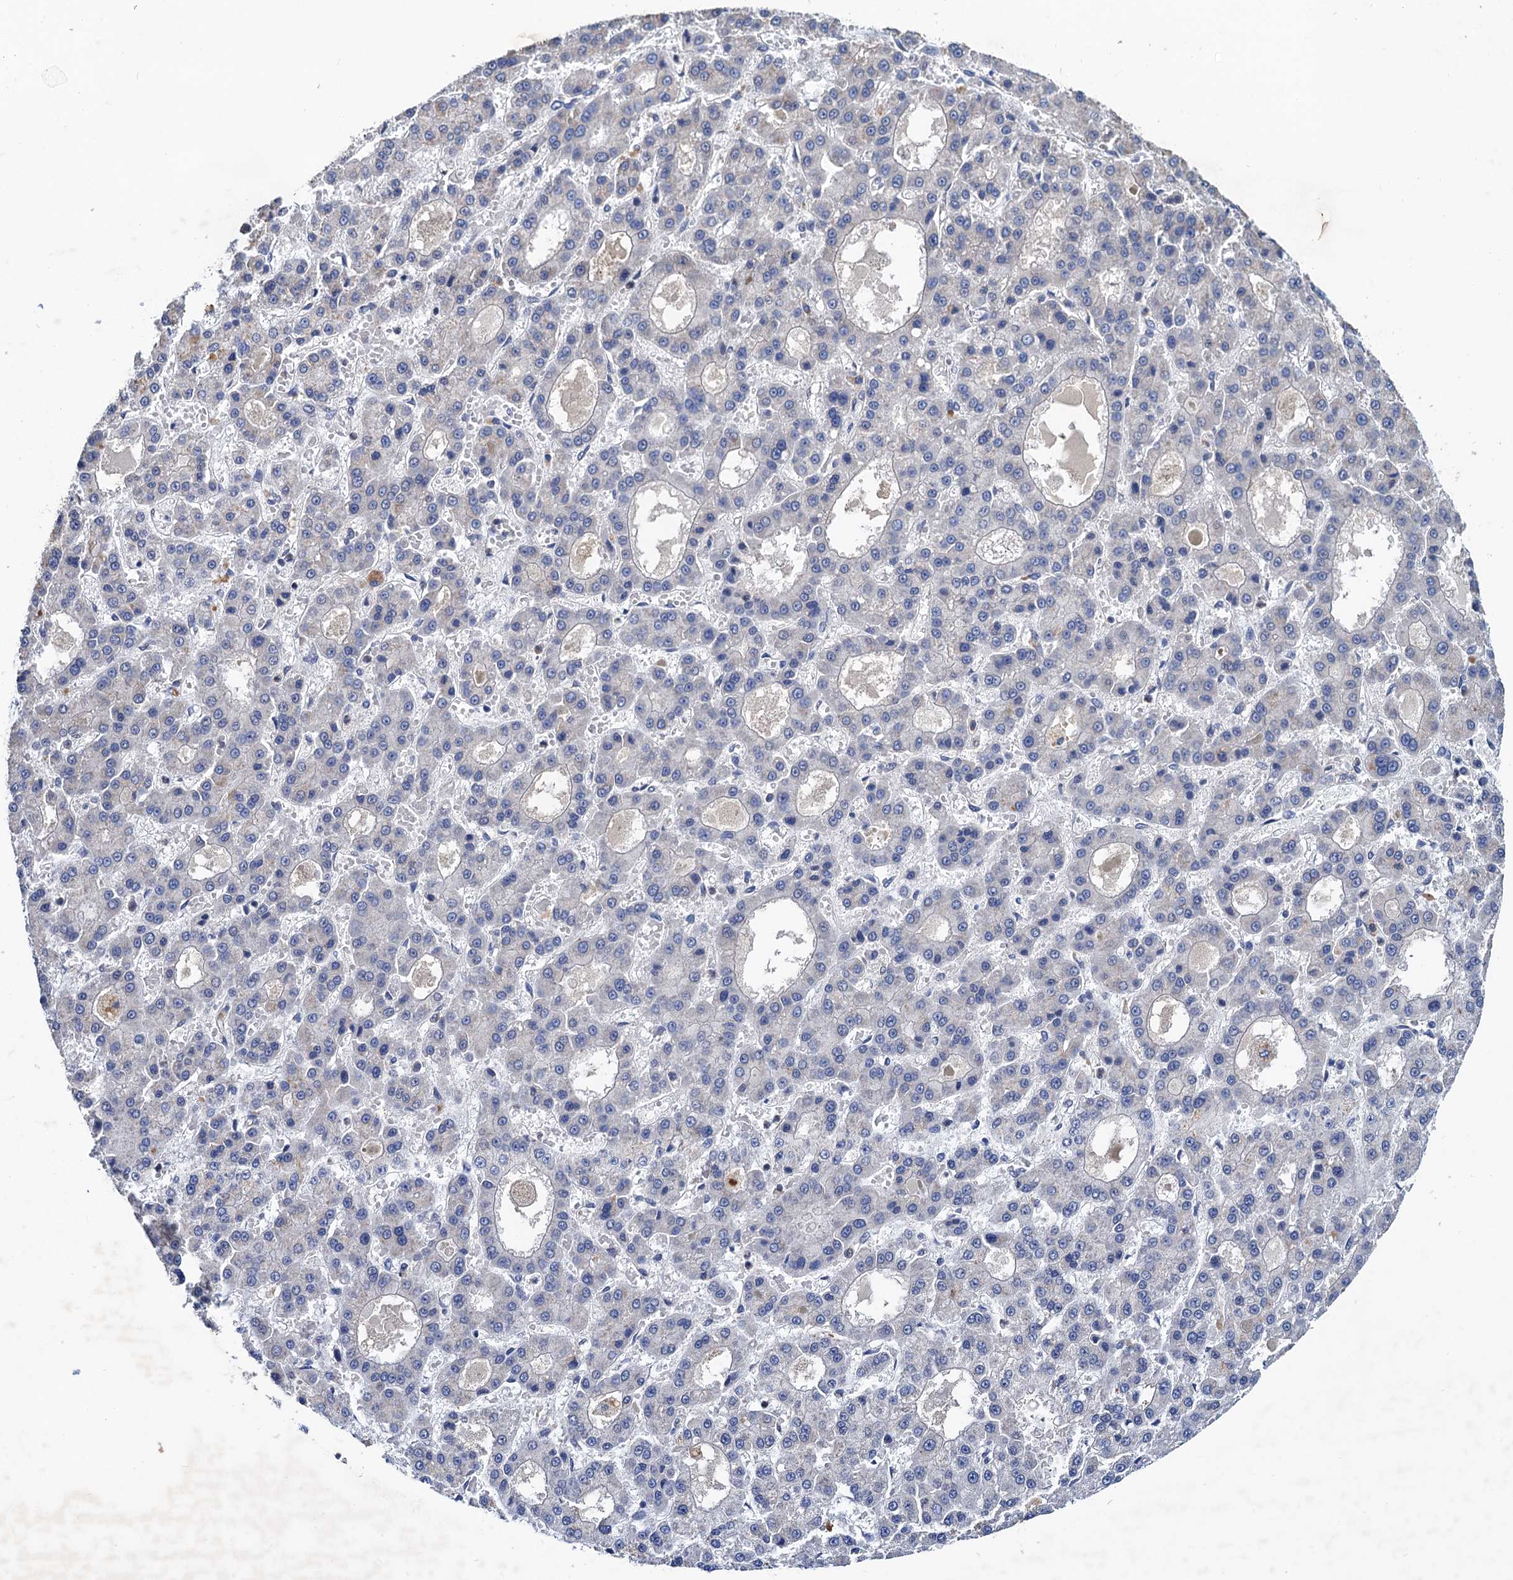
{"staining": {"intensity": "negative", "quantity": "none", "location": "none"}, "tissue": "liver cancer", "cell_type": "Tumor cells", "image_type": "cancer", "snomed": [{"axis": "morphology", "description": "Carcinoma, Hepatocellular, NOS"}, {"axis": "topography", "description": "Liver"}], "caption": "An image of human hepatocellular carcinoma (liver) is negative for staining in tumor cells. Brightfield microscopy of IHC stained with DAB (brown) and hematoxylin (blue), captured at high magnification.", "gene": "TMEM39B", "patient": {"sex": "male", "age": 70}}